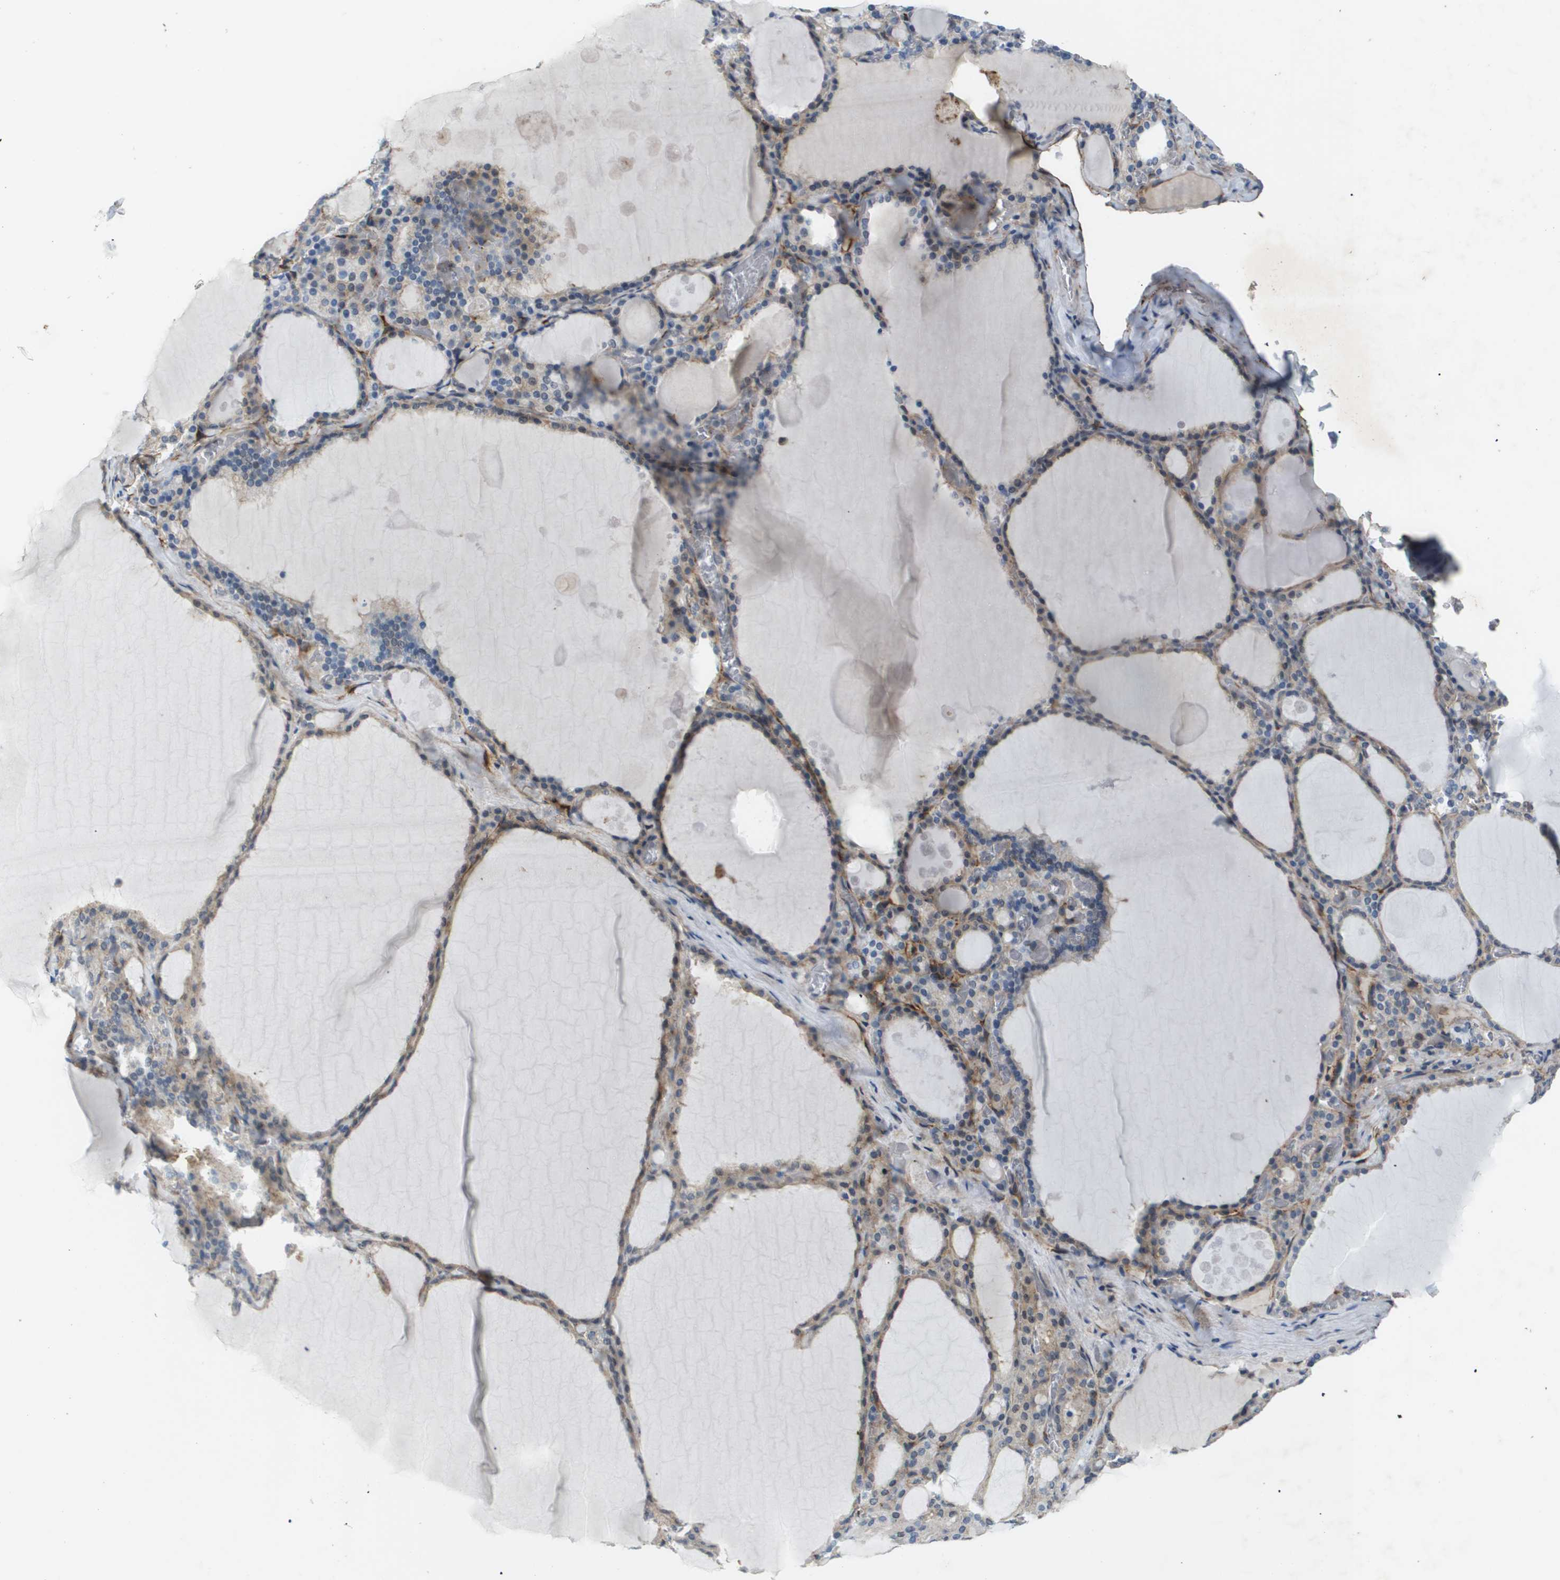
{"staining": {"intensity": "moderate", "quantity": "25%-75%", "location": "cytoplasmic/membranous"}, "tissue": "thyroid gland", "cell_type": "Glandular cells", "image_type": "normal", "snomed": [{"axis": "morphology", "description": "Normal tissue, NOS"}, {"axis": "topography", "description": "Thyroid gland"}], "caption": "Immunohistochemical staining of benign thyroid gland demonstrates moderate cytoplasmic/membranous protein positivity in approximately 25%-75% of glandular cells. (IHC, brightfield microscopy, high magnification).", "gene": "OTUD5", "patient": {"sex": "male", "age": 56}}